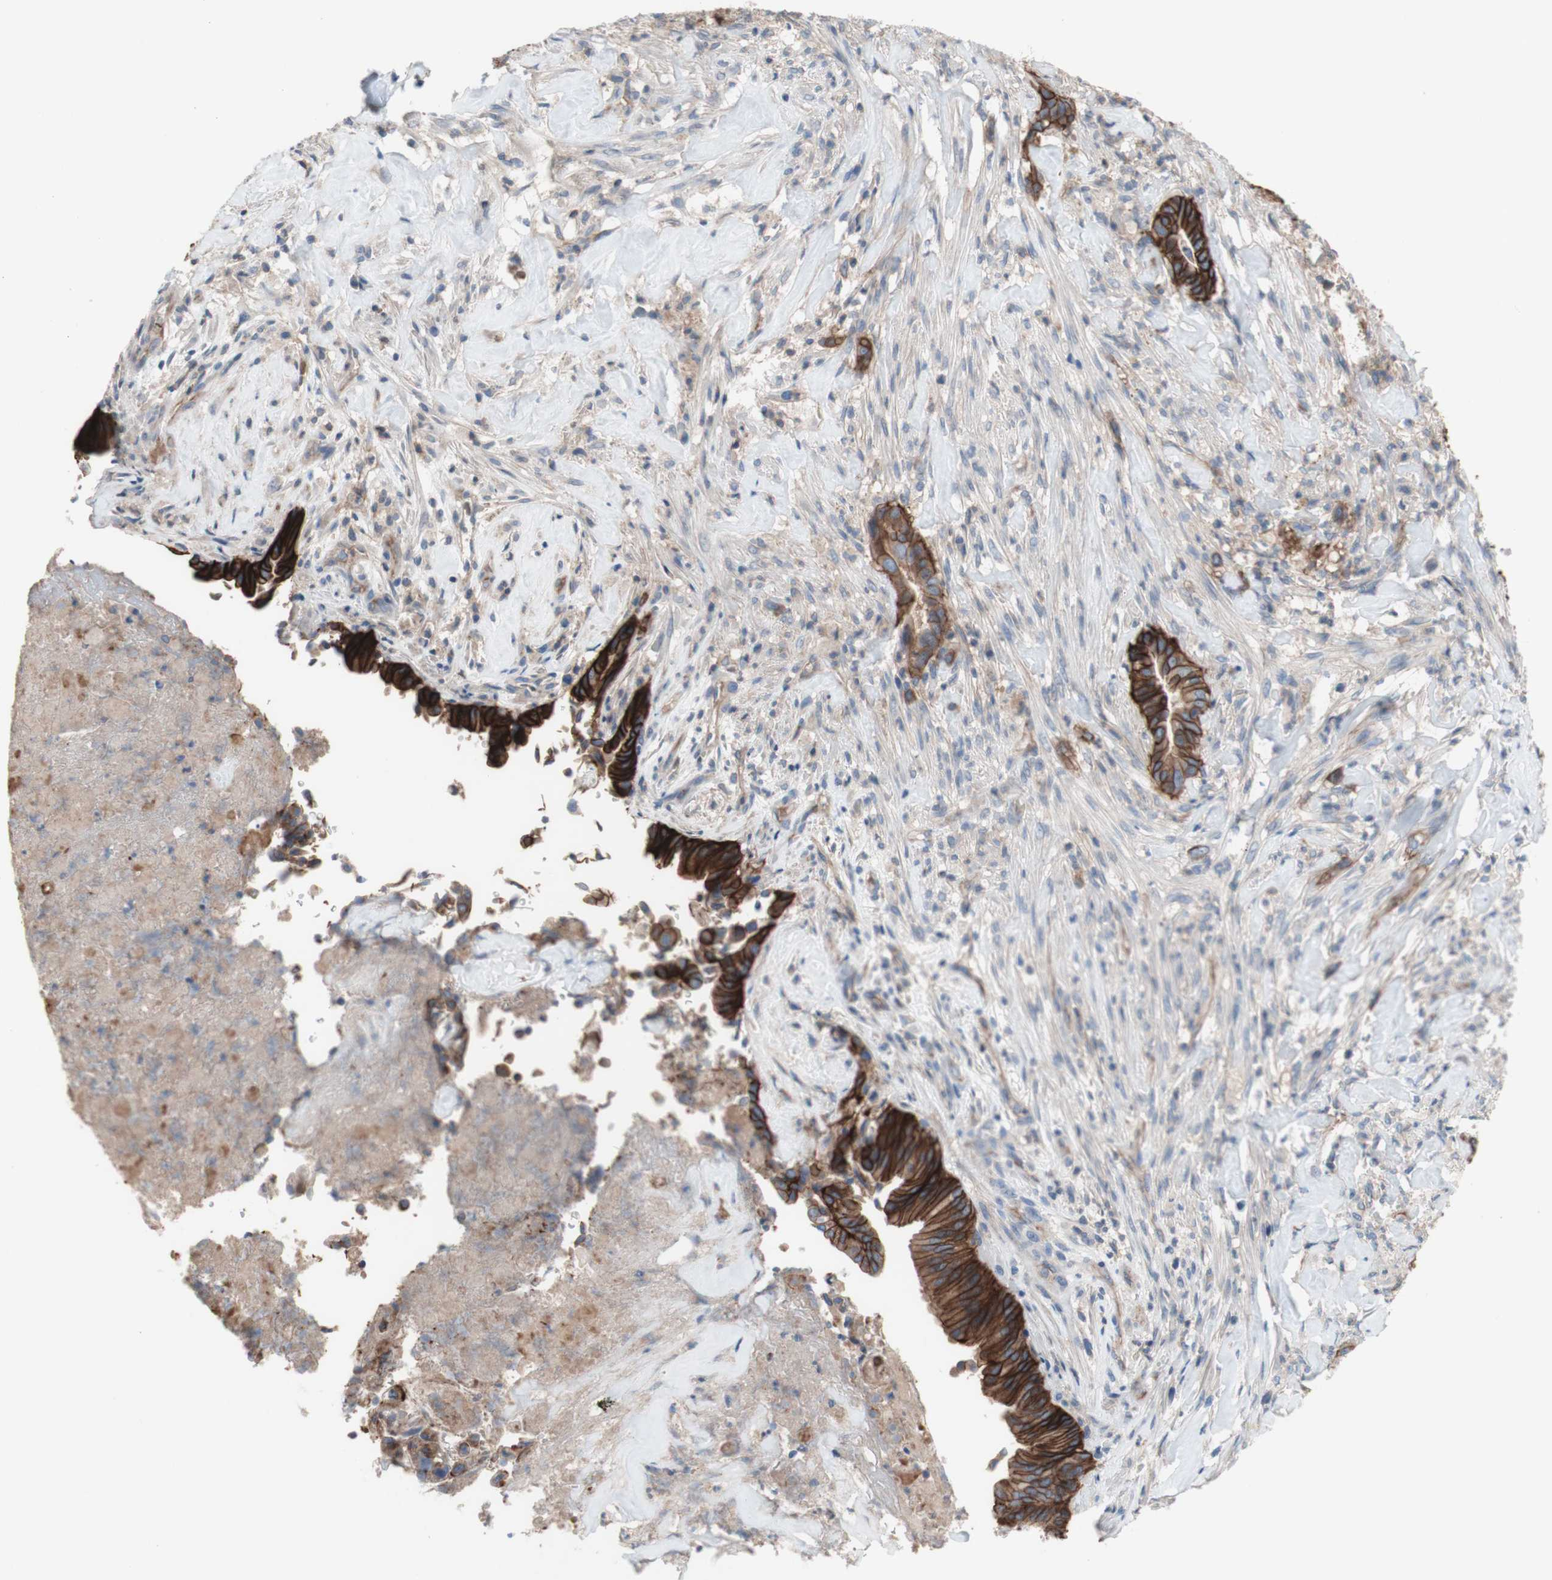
{"staining": {"intensity": "strong", "quantity": ">75%", "location": "cytoplasmic/membranous"}, "tissue": "liver cancer", "cell_type": "Tumor cells", "image_type": "cancer", "snomed": [{"axis": "morphology", "description": "Cholangiocarcinoma"}, {"axis": "topography", "description": "Liver"}], "caption": "IHC of human liver cancer displays high levels of strong cytoplasmic/membranous positivity in approximately >75% of tumor cells.", "gene": "CD46", "patient": {"sex": "female", "age": 67}}